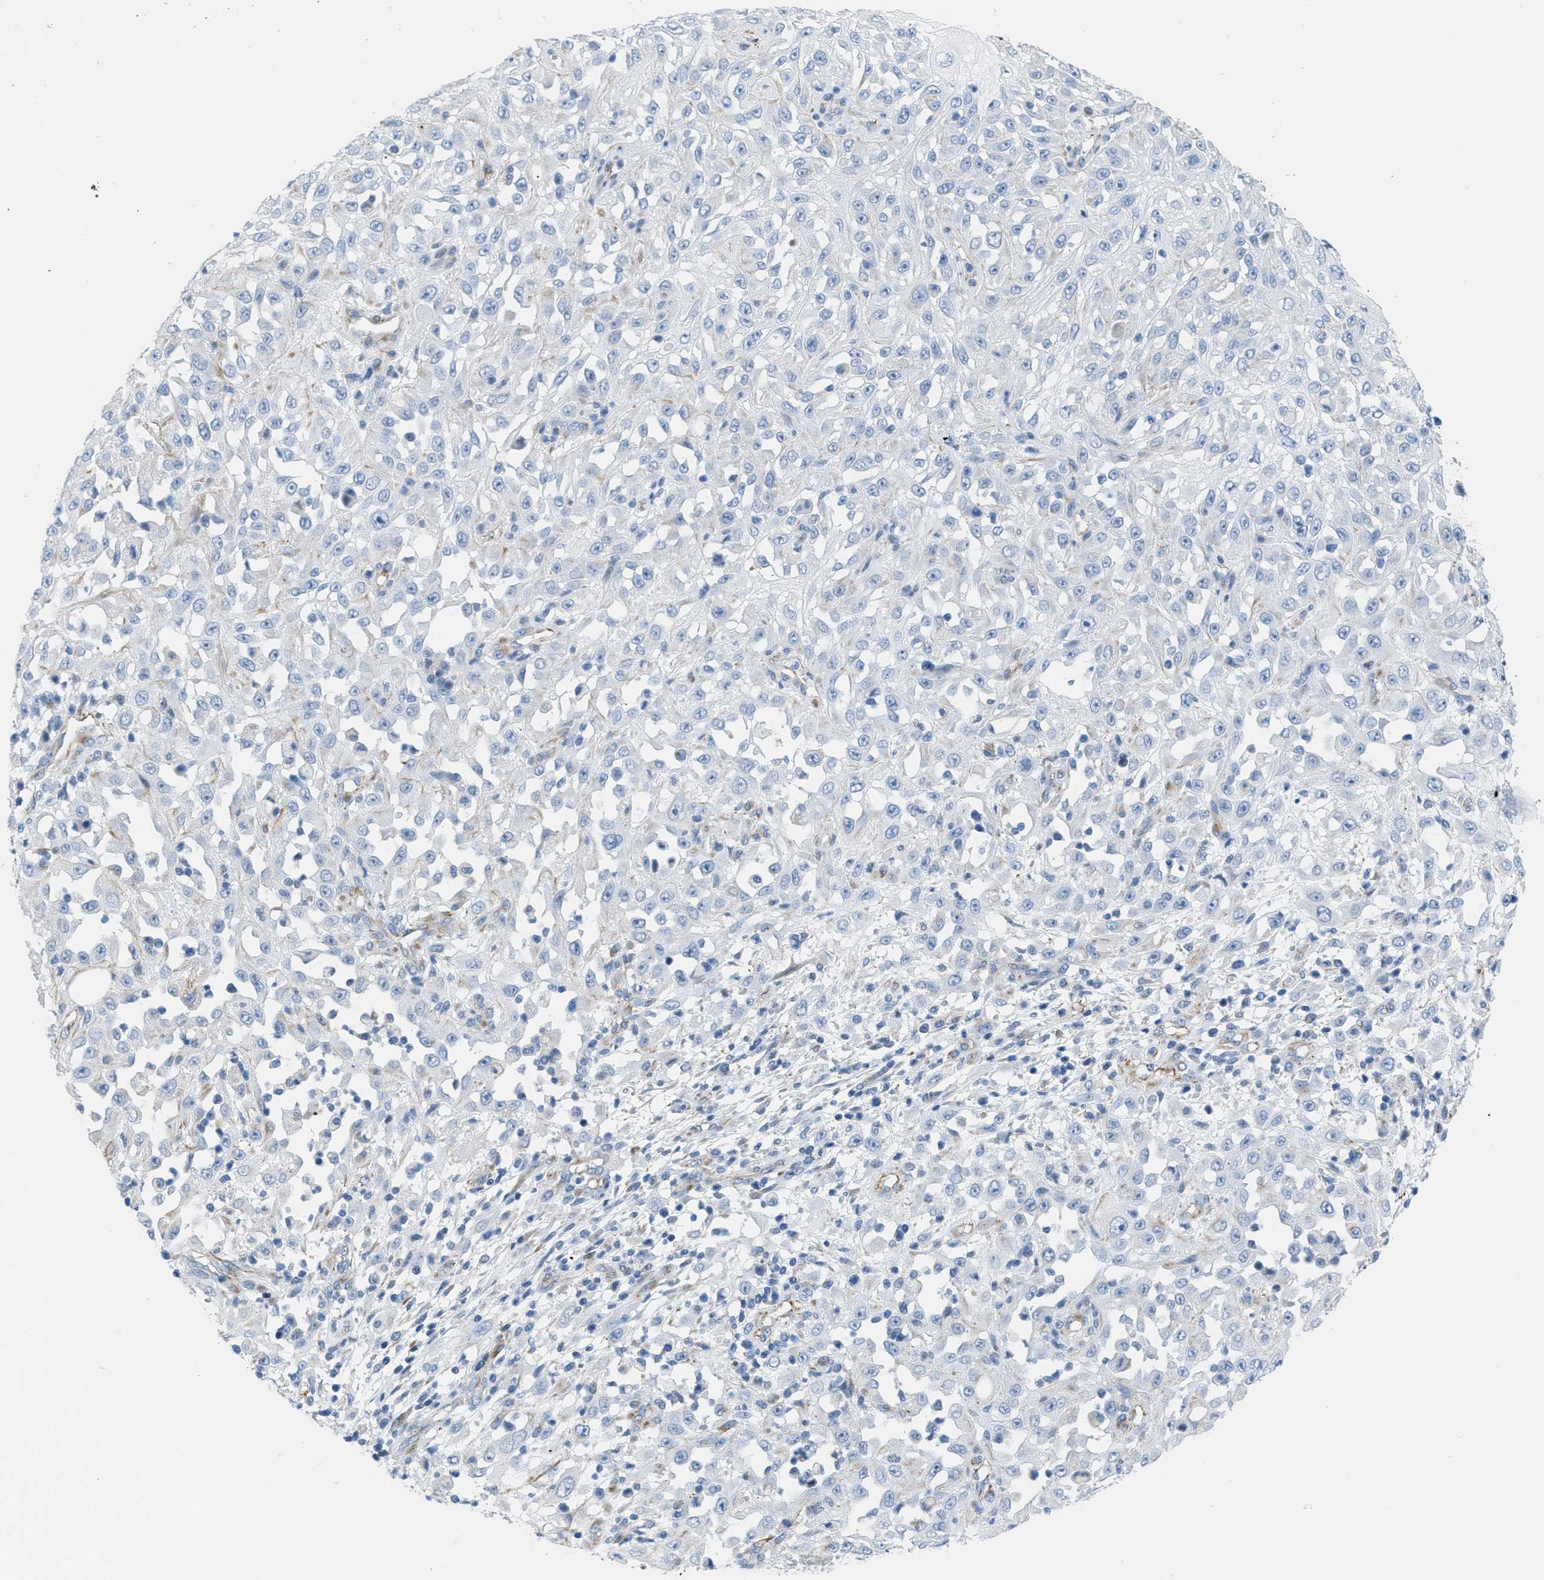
{"staining": {"intensity": "negative", "quantity": "none", "location": "none"}, "tissue": "skin cancer", "cell_type": "Tumor cells", "image_type": "cancer", "snomed": [{"axis": "morphology", "description": "Squamous cell carcinoma, NOS"}, {"axis": "morphology", "description": "Squamous cell carcinoma, metastatic, NOS"}, {"axis": "topography", "description": "Skin"}, {"axis": "topography", "description": "Lymph node"}], "caption": "An IHC photomicrograph of skin metastatic squamous cell carcinoma is shown. There is no staining in tumor cells of skin metastatic squamous cell carcinoma. Brightfield microscopy of immunohistochemistry (IHC) stained with DAB (brown) and hematoxylin (blue), captured at high magnification.", "gene": "SLC12A1", "patient": {"sex": "male", "age": 75}}